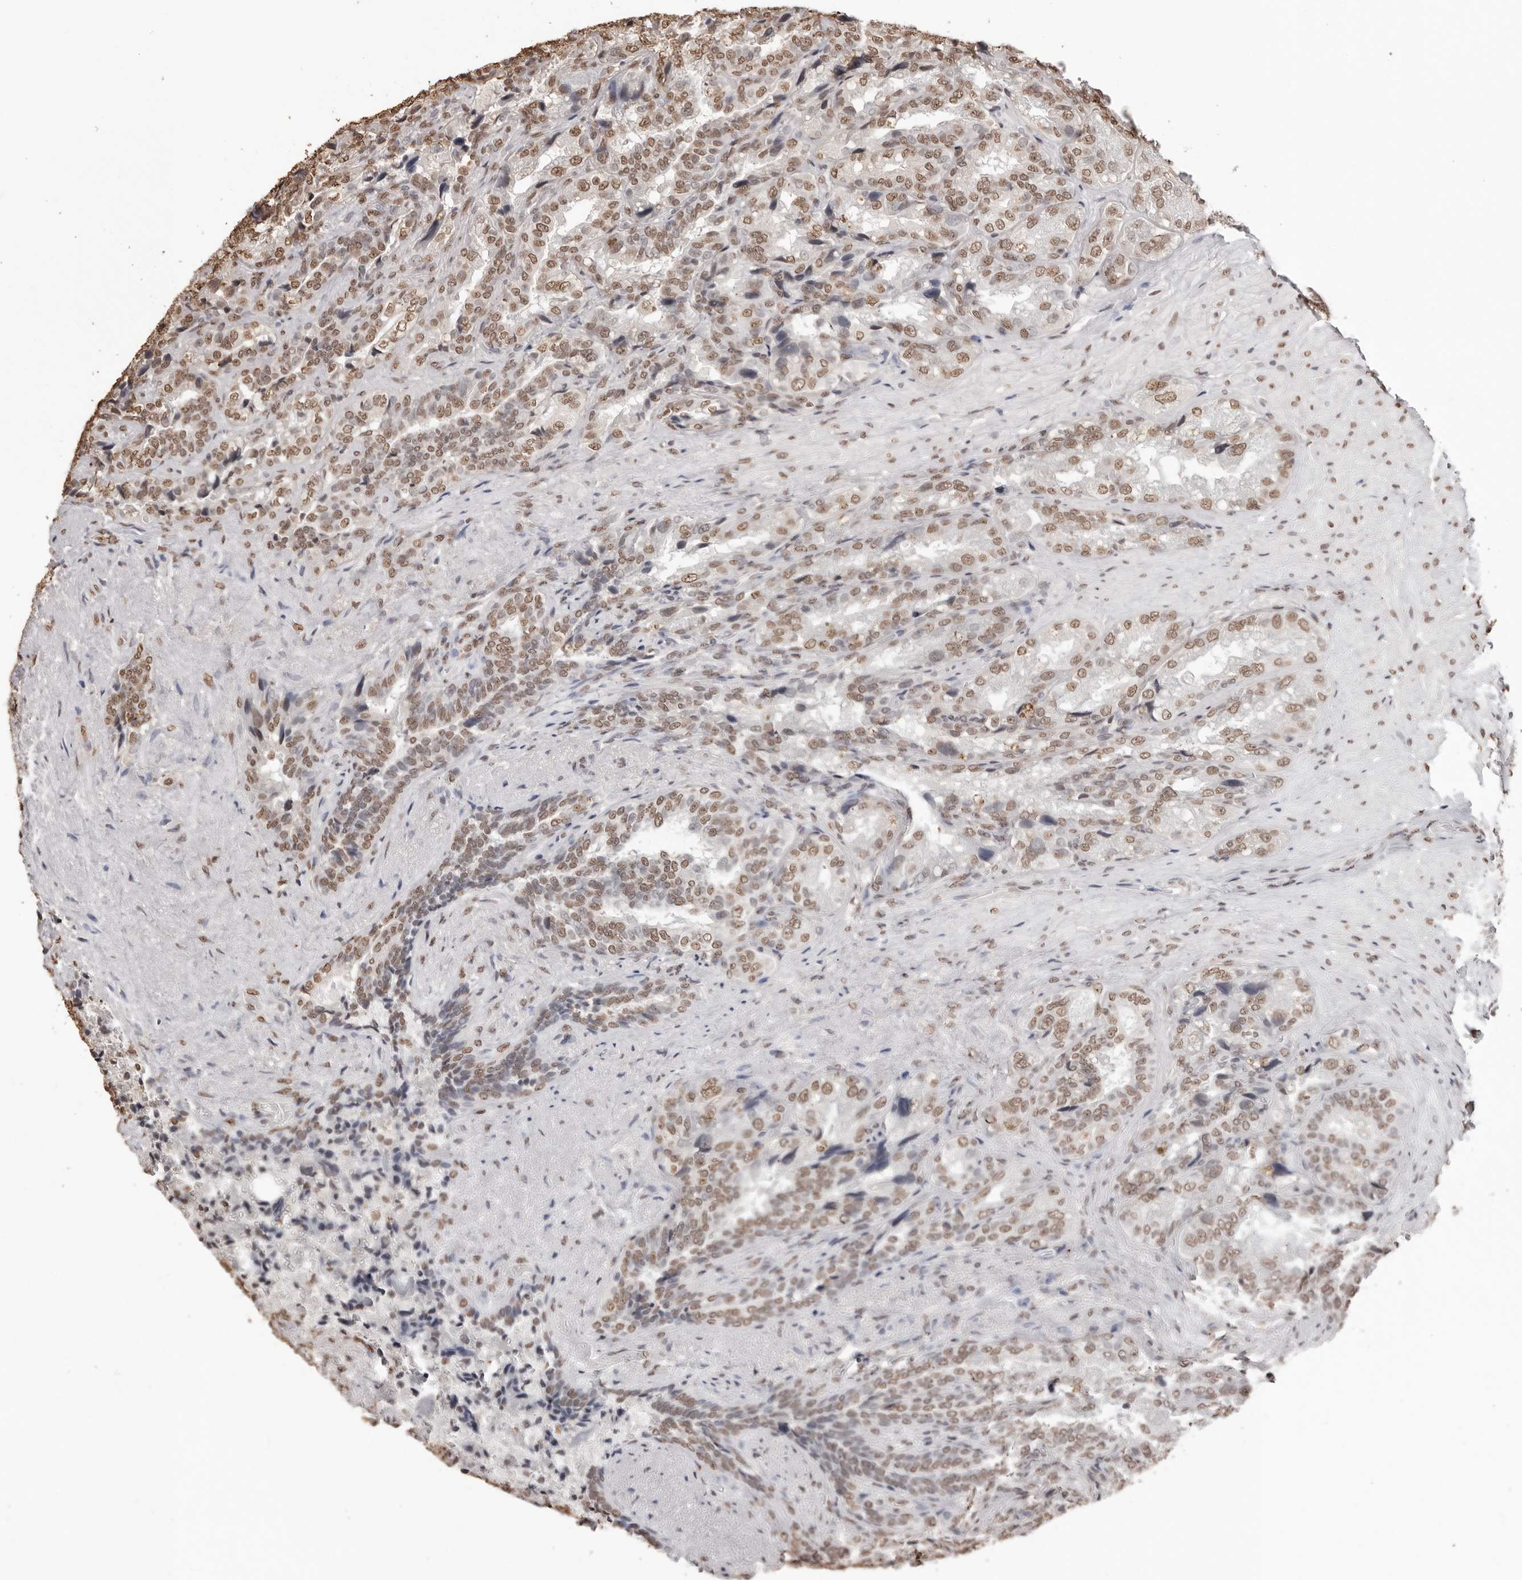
{"staining": {"intensity": "moderate", "quantity": ">75%", "location": "nuclear"}, "tissue": "seminal vesicle", "cell_type": "Glandular cells", "image_type": "normal", "snomed": [{"axis": "morphology", "description": "Normal tissue, NOS"}, {"axis": "topography", "description": "Seminal veicle"}, {"axis": "topography", "description": "Peripheral nerve tissue"}], "caption": "Approximately >75% of glandular cells in unremarkable human seminal vesicle demonstrate moderate nuclear protein staining as visualized by brown immunohistochemical staining.", "gene": "OLIG3", "patient": {"sex": "male", "age": 63}}